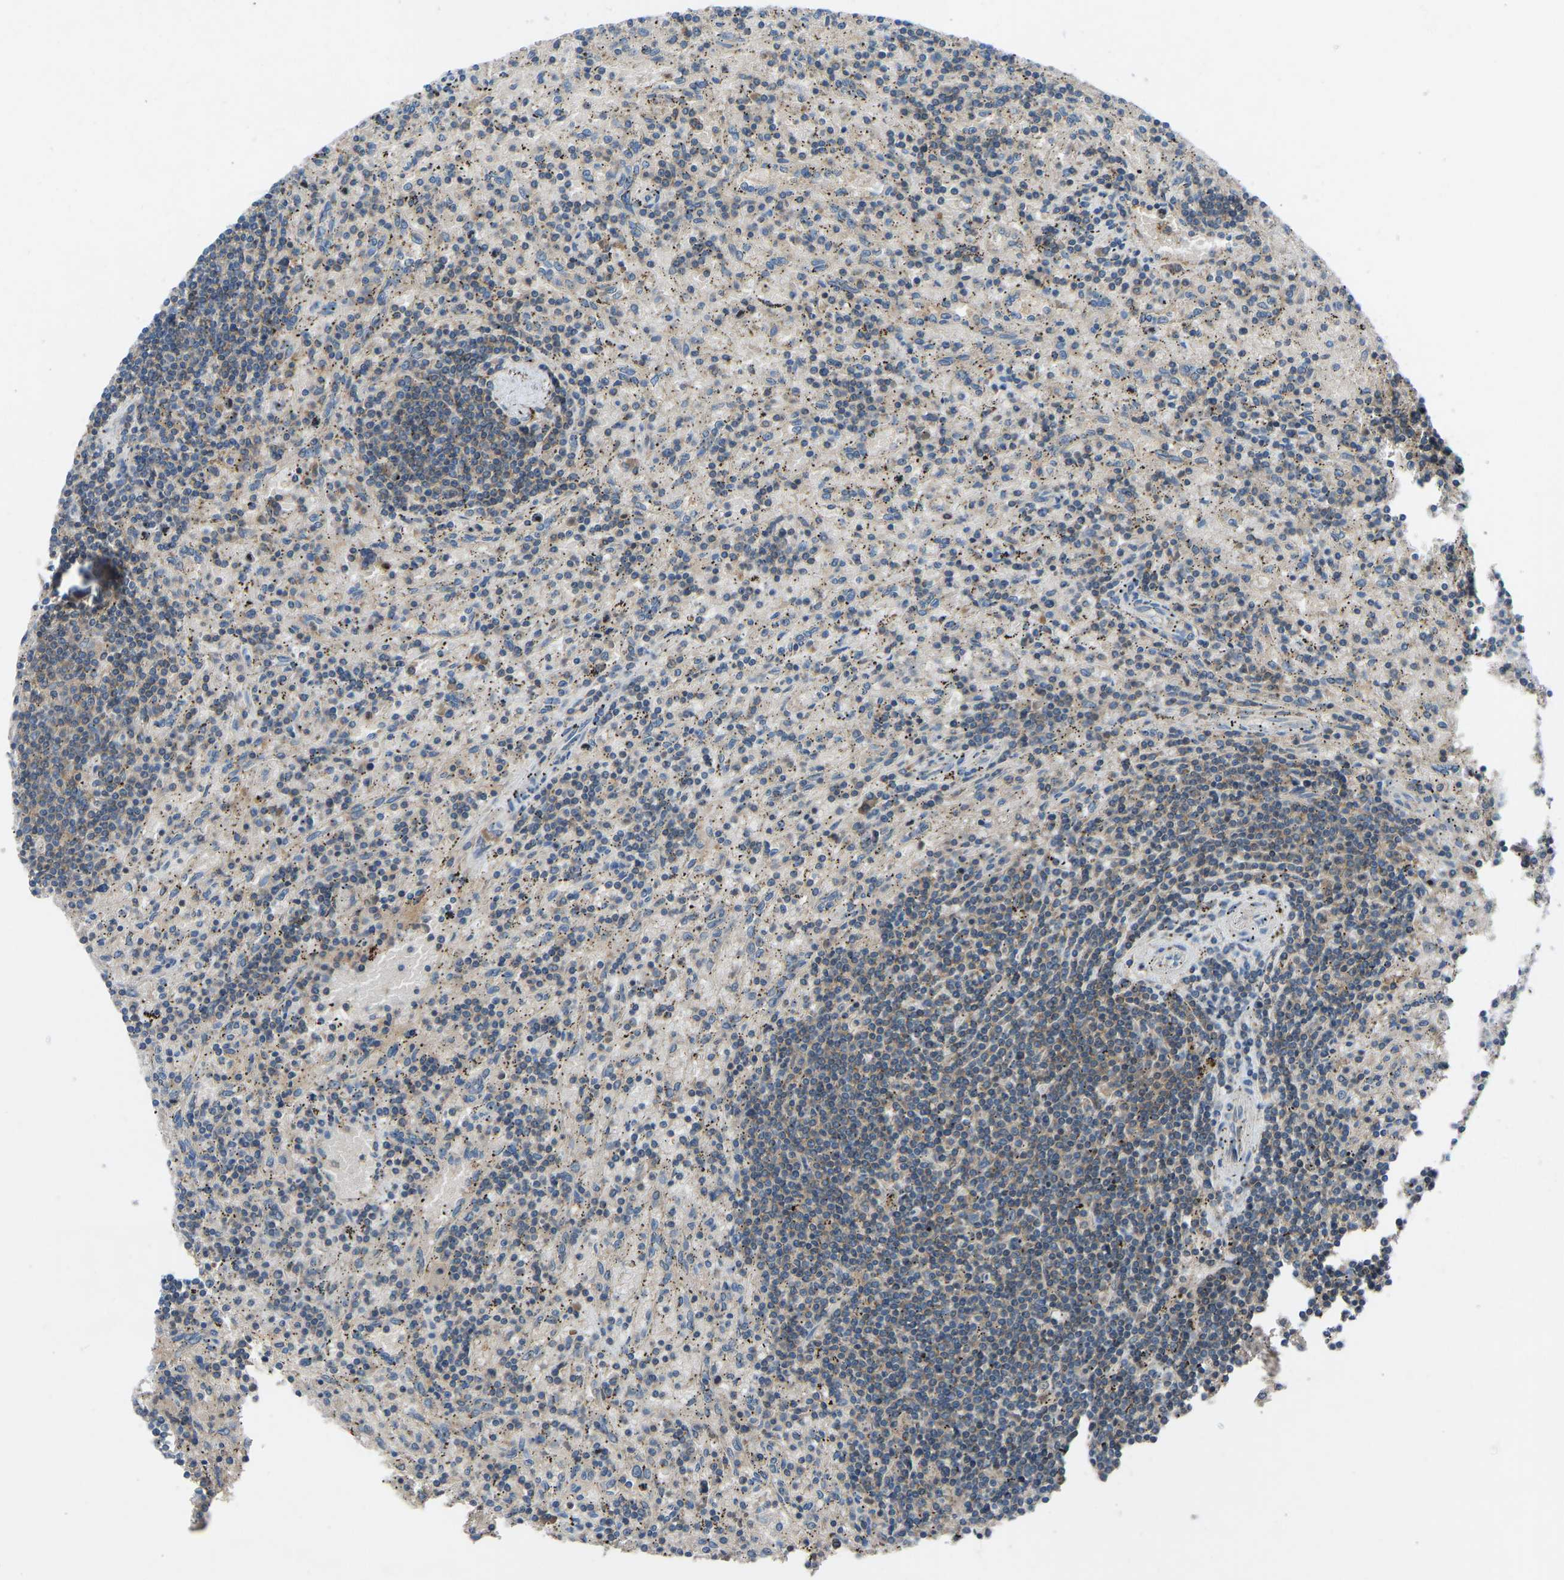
{"staining": {"intensity": "weak", "quantity": "25%-75%", "location": "cytoplasmic/membranous"}, "tissue": "lymphoma", "cell_type": "Tumor cells", "image_type": "cancer", "snomed": [{"axis": "morphology", "description": "Malignant lymphoma, non-Hodgkin's type, Low grade"}, {"axis": "topography", "description": "Spleen"}], "caption": "Low-grade malignant lymphoma, non-Hodgkin's type stained for a protein reveals weak cytoplasmic/membranous positivity in tumor cells. Using DAB (brown) and hematoxylin (blue) stains, captured at high magnification using brightfield microscopy.", "gene": "GRK6", "patient": {"sex": "male", "age": 76}}